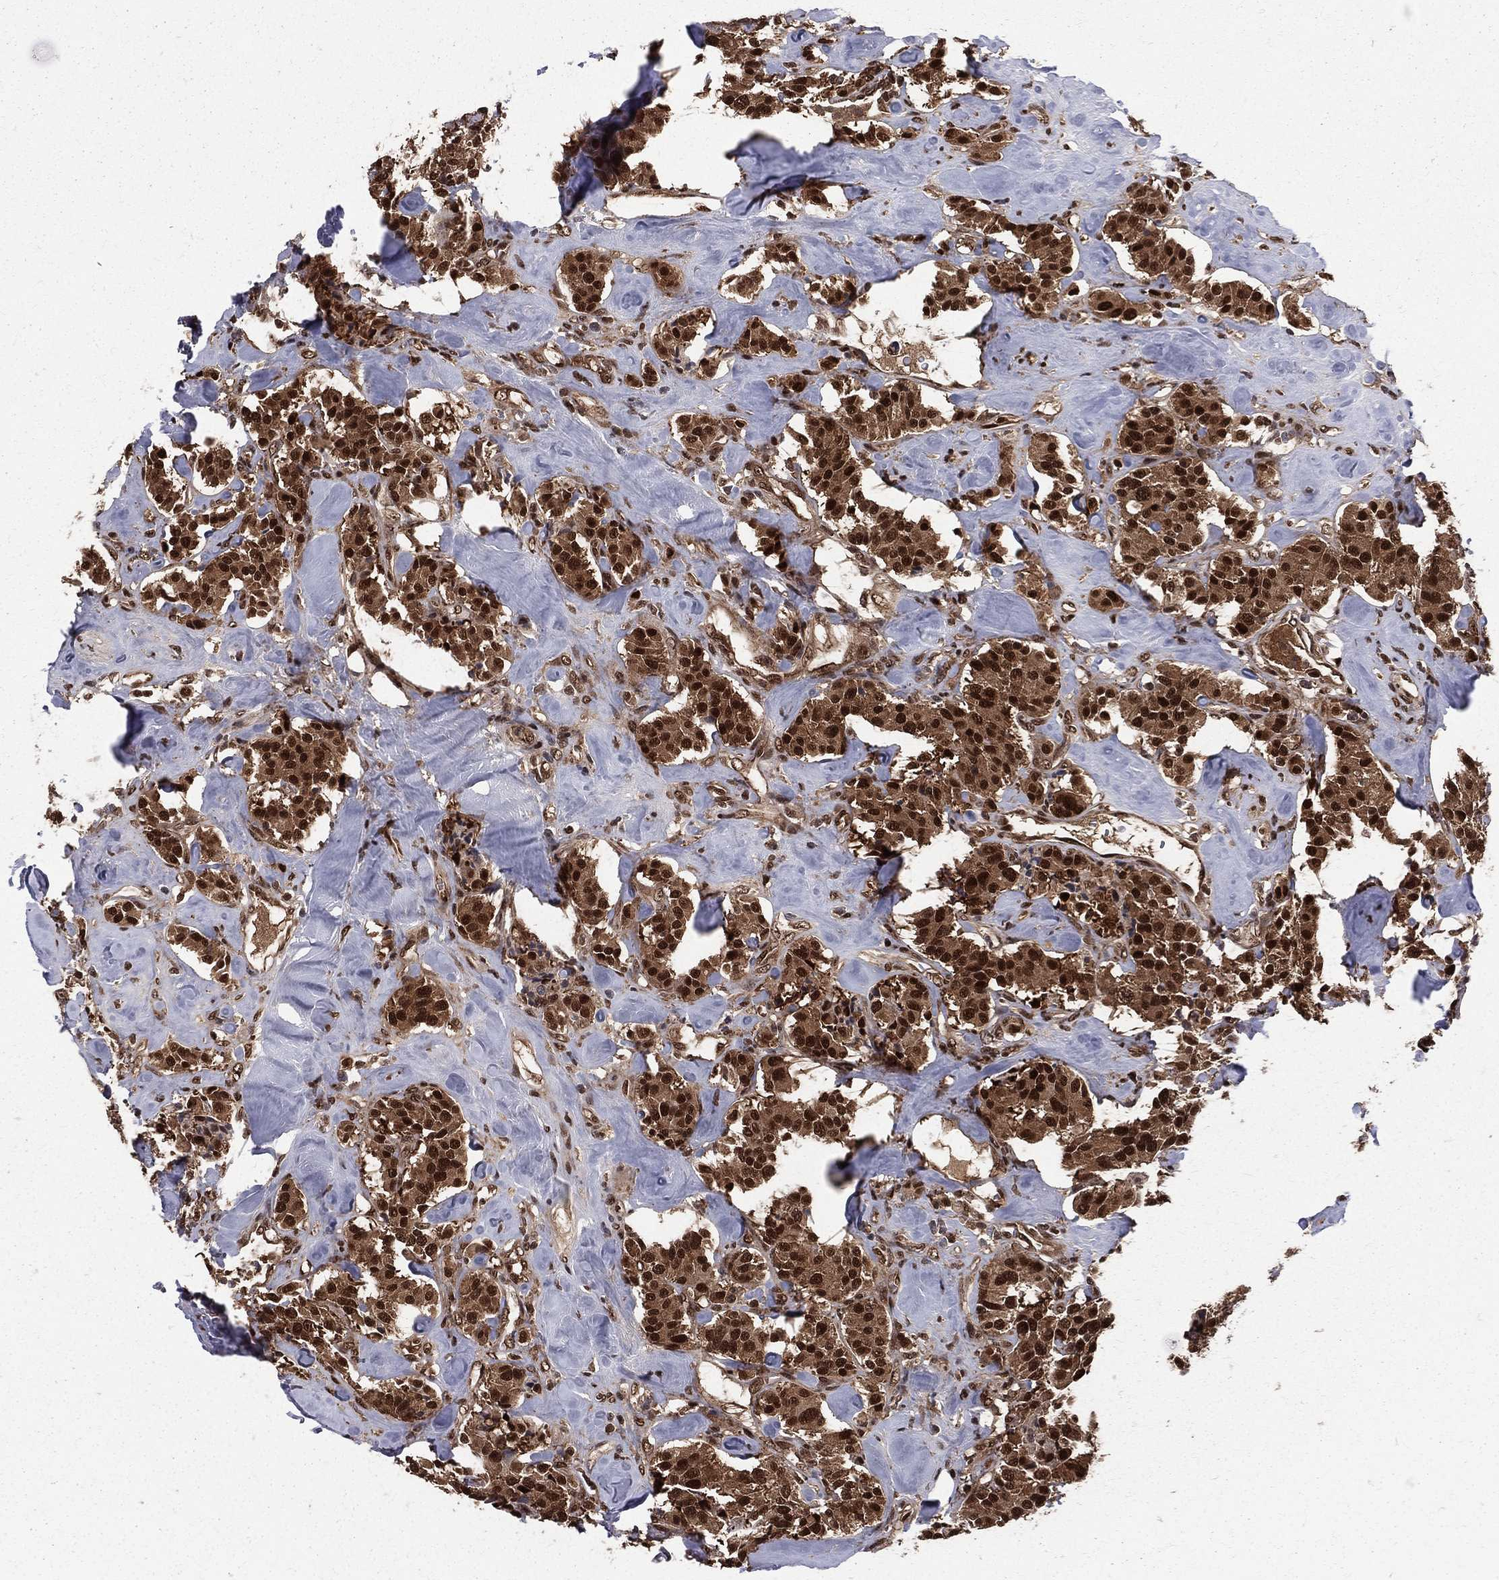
{"staining": {"intensity": "strong", "quantity": ">75%", "location": "cytoplasmic/membranous,nuclear"}, "tissue": "carcinoid", "cell_type": "Tumor cells", "image_type": "cancer", "snomed": [{"axis": "morphology", "description": "Carcinoid, malignant, NOS"}, {"axis": "topography", "description": "Pancreas"}], "caption": "Carcinoid (malignant) stained for a protein (brown) displays strong cytoplasmic/membranous and nuclear positive expression in approximately >75% of tumor cells.", "gene": "COPS4", "patient": {"sex": "male", "age": 41}}